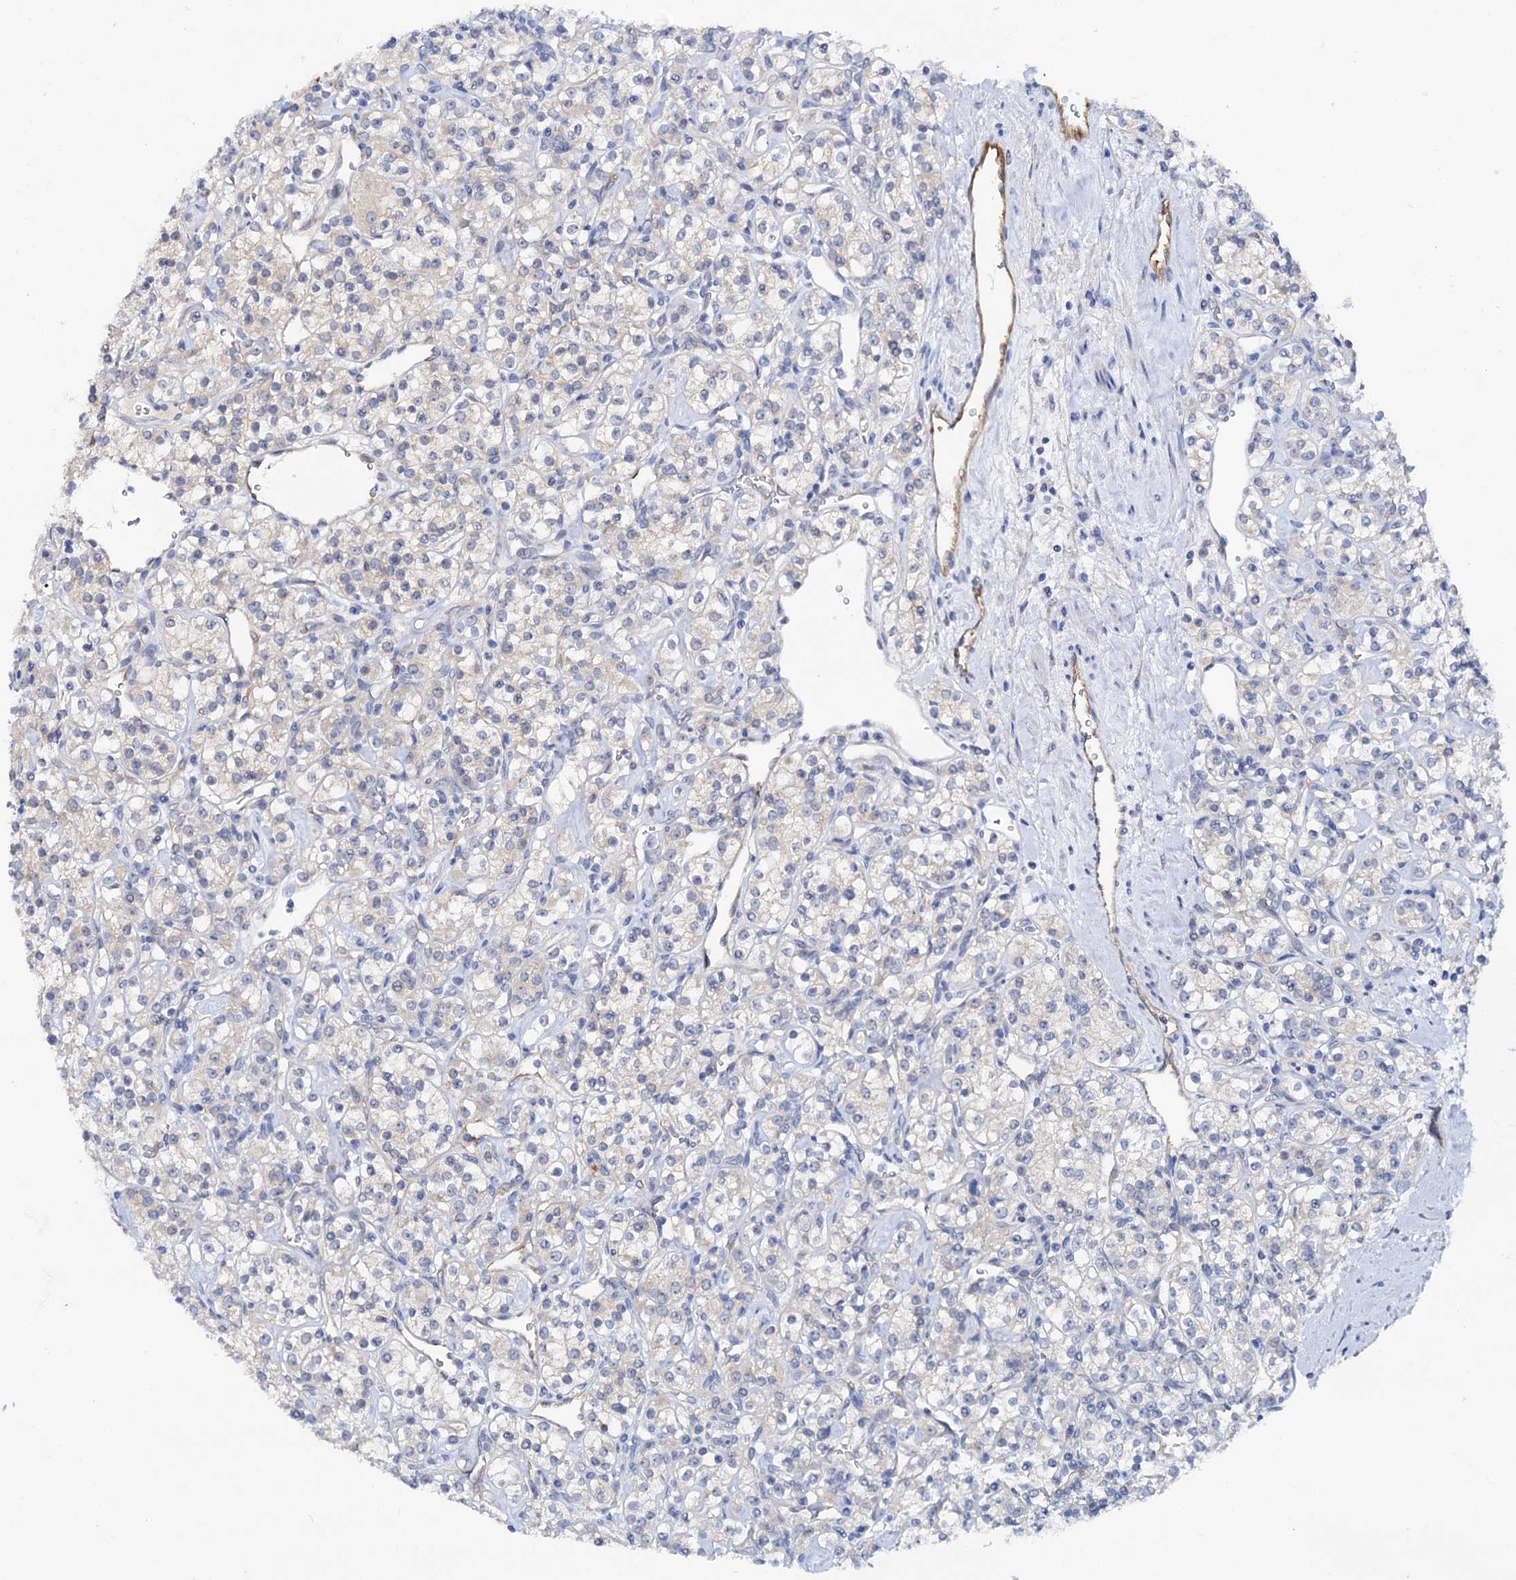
{"staining": {"intensity": "negative", "quantity": "none", "location": "none"}, "tissue": "renal cancer", "cell_type": "Tumor cells", "image_type": "cancer", "snomed": [{"axis": "morphology", "description": "Adenocarcinoma, NOS"}, {"axis": "topography", "description": "Kidney"}], "caption": "Immunohistochemical staining of renal cancer (adenocarcinoma) displays no significant staining in tumor cells. (Brightfield microscopy of DAB immunohistochemistry at high magnification).", "gene": "SHROOM1", "patient": {"sex": "male", "age": 77}}